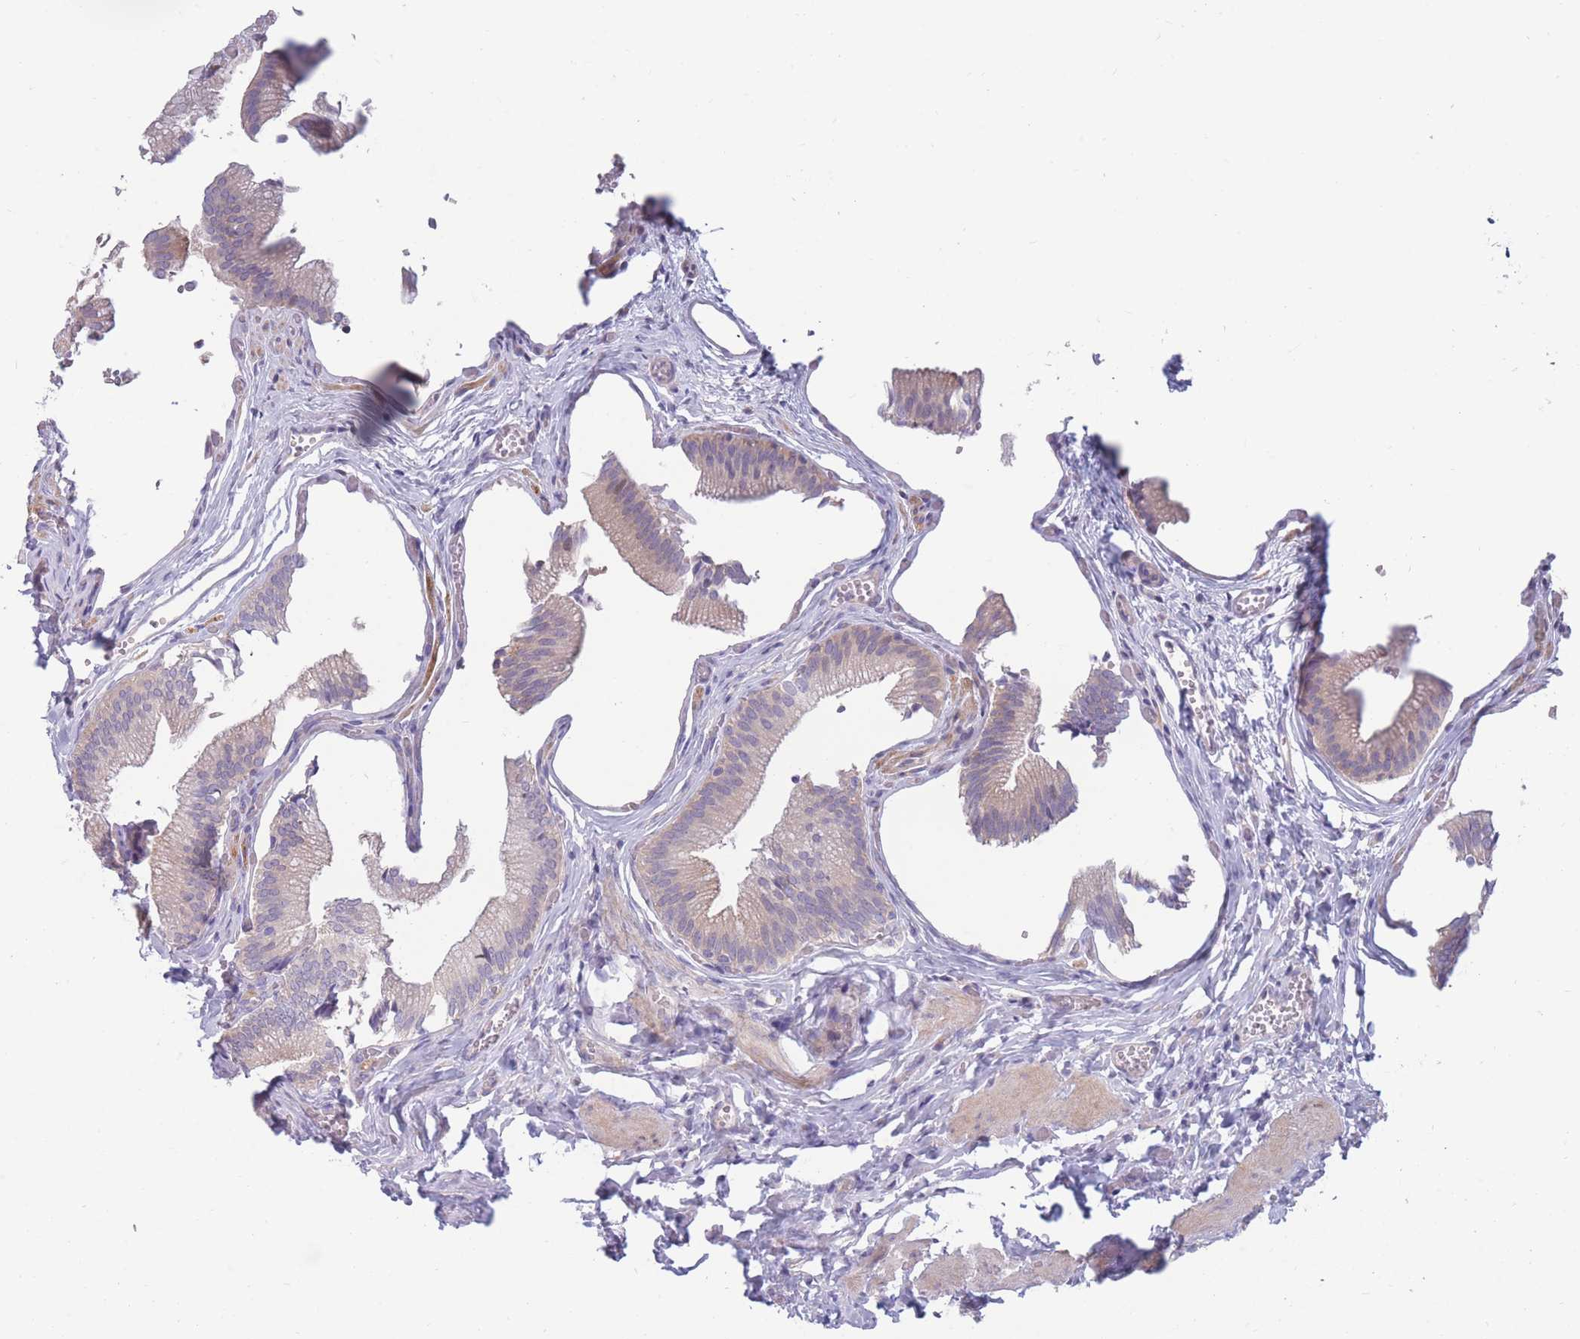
{"staining": {"intensity": "moderate", "quantity": "<25%", "location": "cytoplasmic/membranous"}, "tissue": "gallbladder", "cell_type": "Glandular cells", "image_type": "normal", "snomed": [{"axis": "morphology", "description": "Normal tissue, NOS"}, {"axis": "topography", "description": "Gallbladder"}, {"axis": "topography", "description": "Peripheral nerve tissue"}], "caption": "Immunohistochemistry (IHC) micrograph of unremarkable human gallbladder stained for a protein (brown), which demonstrates low levels of moderate cytoplasmic/membranous expression in approximately <25% of glandular cells.", "gene": "PDE4A", "patient": {"sex": "male", "age": 17}}